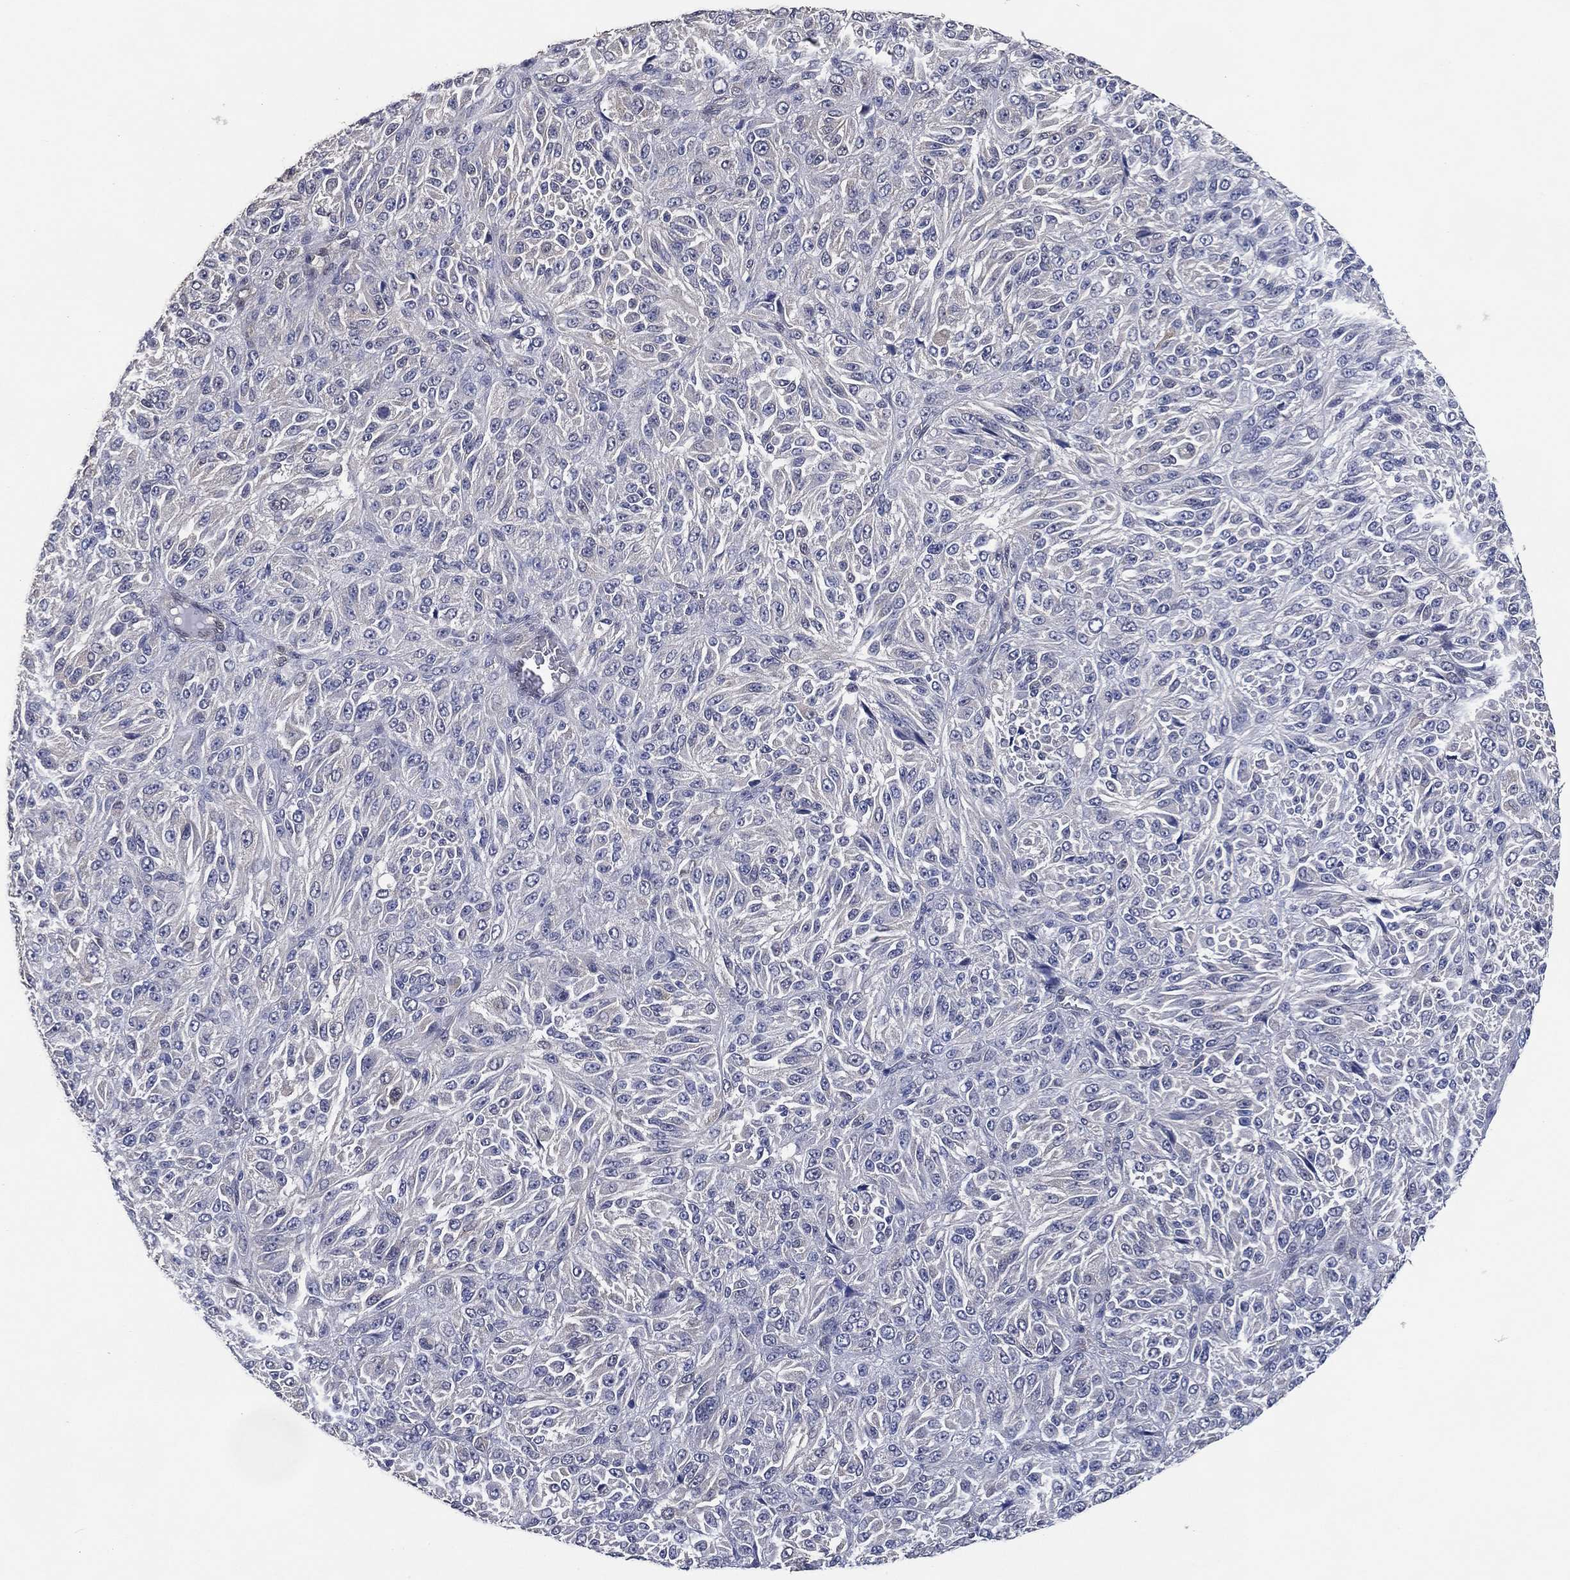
{"staining": {"intensity": "negative", "quantity": "none", "location": "none"}, "tissue": "melanoma", "cell_type": "Tumor cells", "image_type": "cancer", "snomed": [{"axis": "morphology", "description": "Malignant melanoma, Metastatic site"}, {"axis": "topography", "description": "Brain"}], "caption": "The image shows no significant staining in tumor cells of melanoma. Nuclei are stained in blue.", "gene": "AK1", "patient": {"sex": "female", "age": 56}}